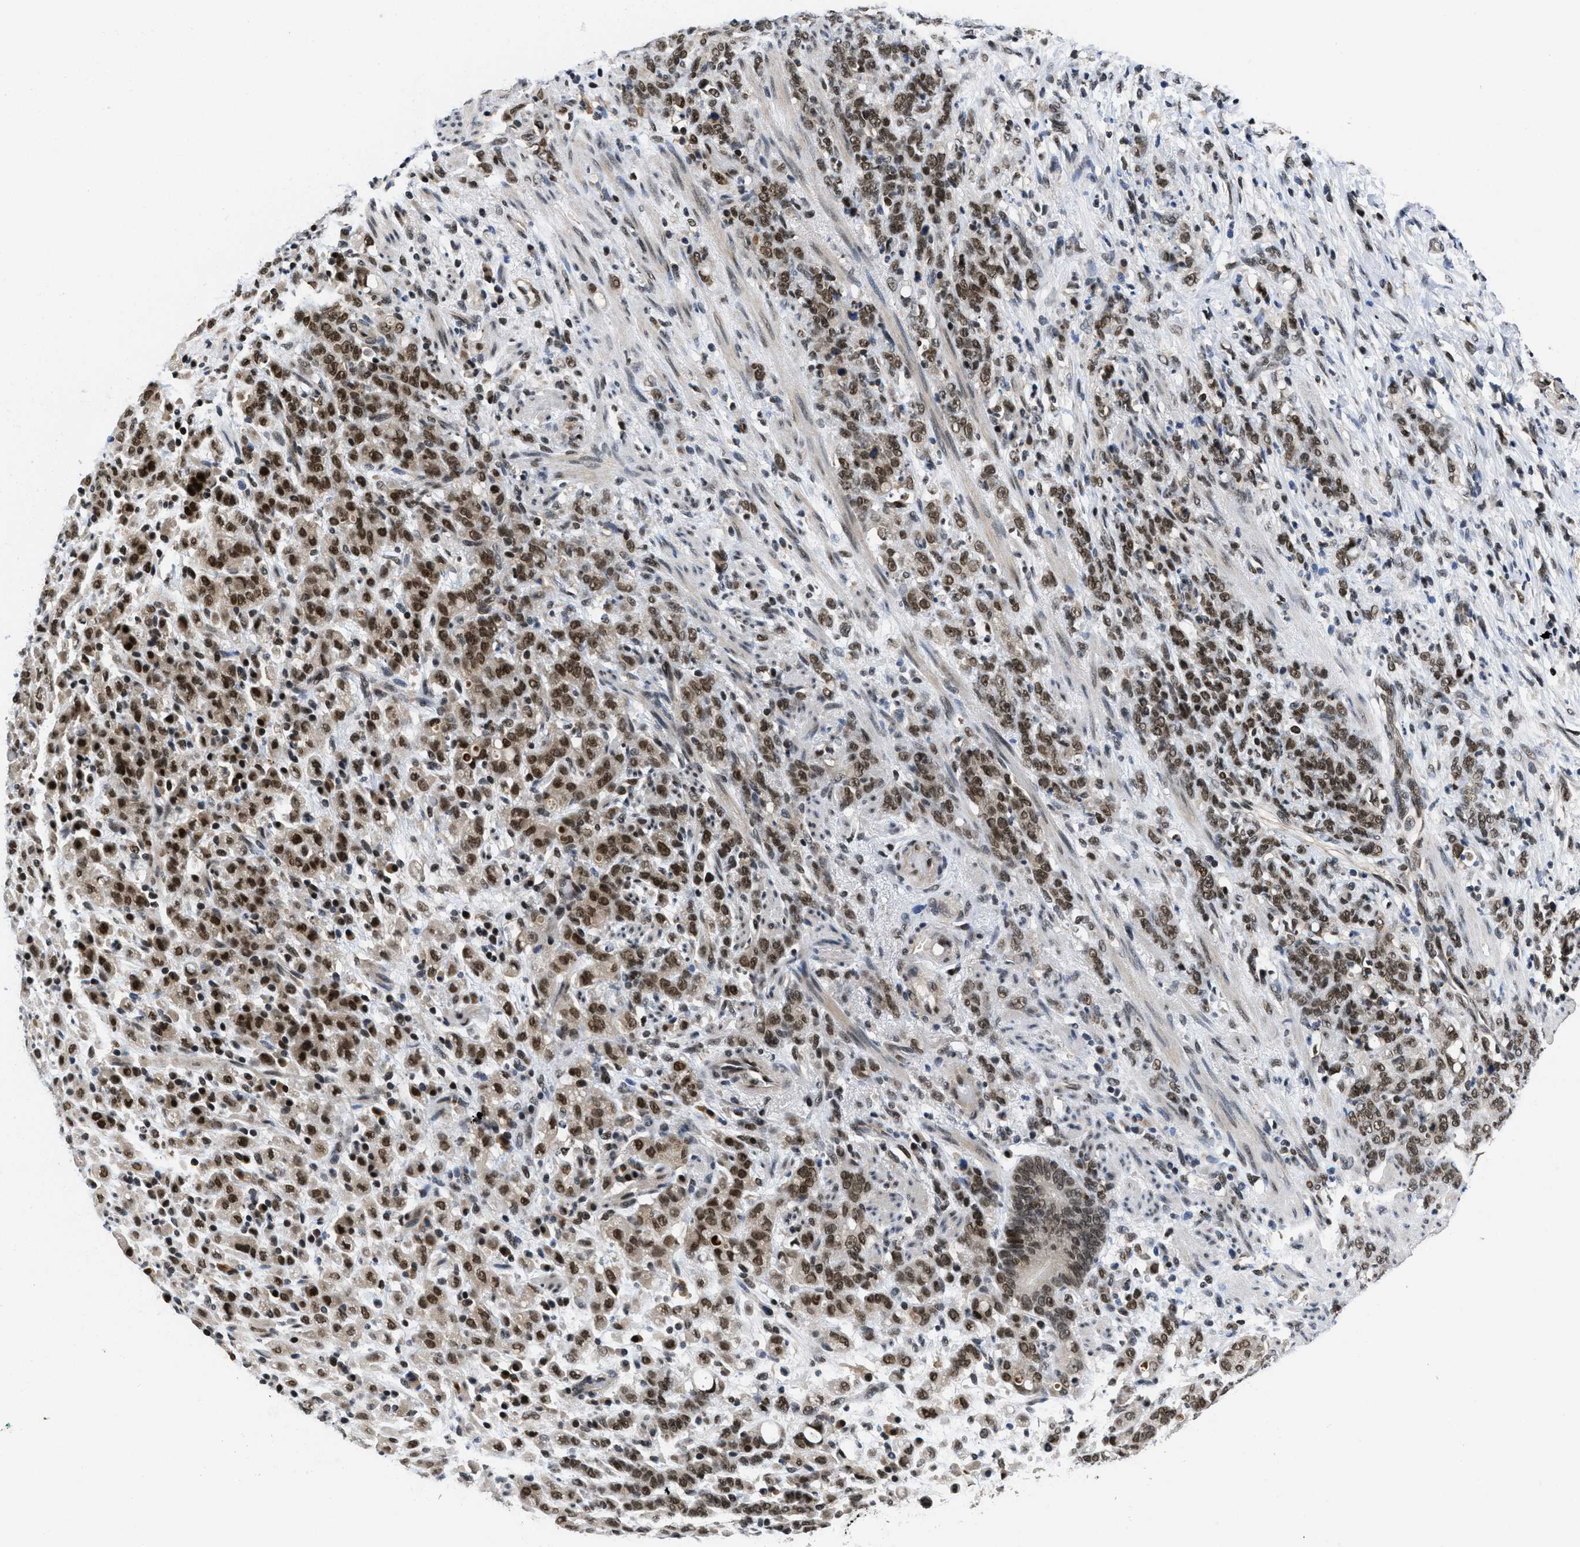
{"staining": {"intensity": "strong", "quantity": ">75%", "location": "cytoplasmic/membranous,nuclear"}, "tissue": "stomach cancer", "cell_type": "Tumor cells", "image_type": "cancer", "snomed": [{"axis": "morphology", "description": "Adenocarcinoma, NOS"}, {"axis": "topography", "description": "Stomach, lower"}], "caption": "Approximately >75% of tumor cells in human stomach cancer reveal strong cytoplasmic/membranous and nuclear protein staining as visualized by brown immunohistochemical staining.", "gene": "CUL4B", "patient": {"sex": "male", "age": 88}}